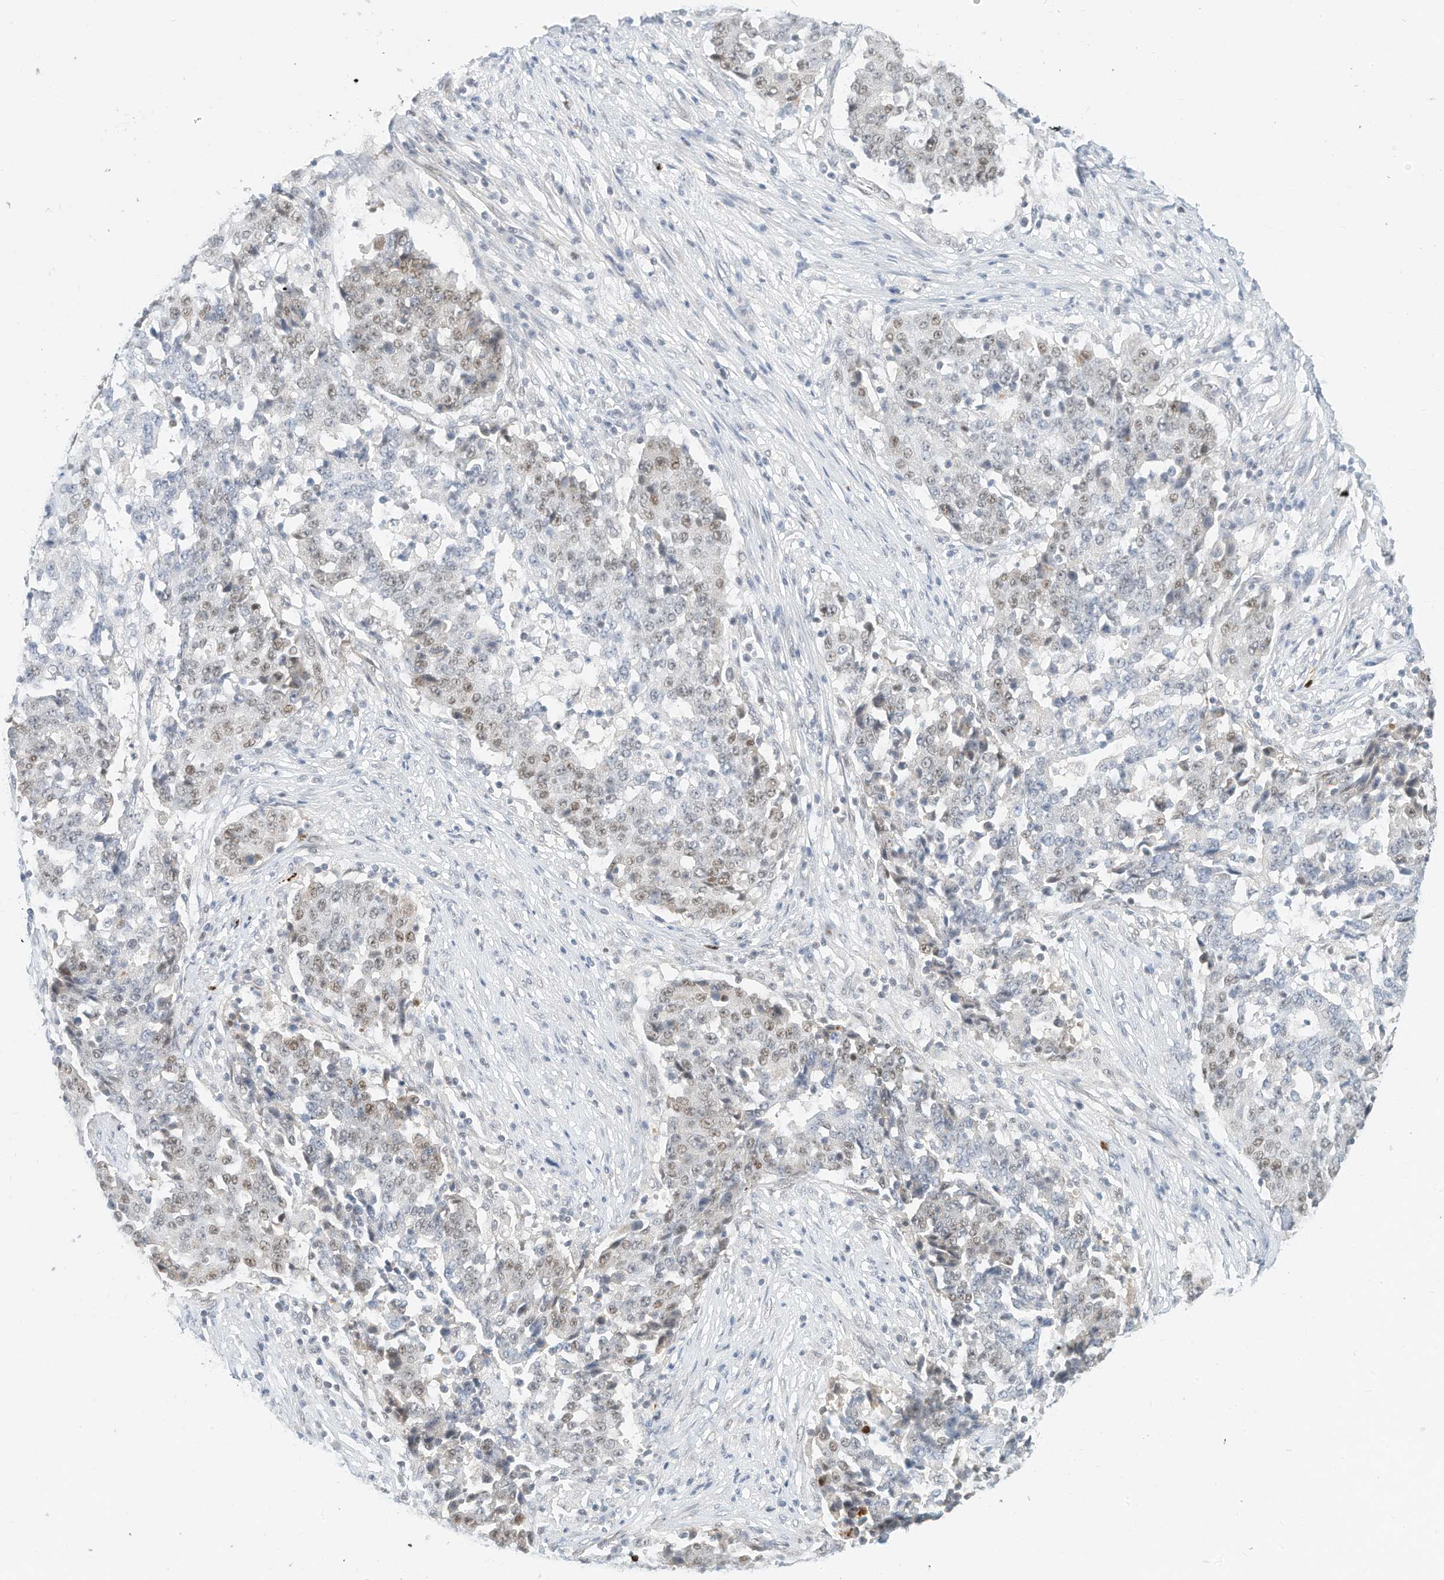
{"staining": {"intensity": "weak", "quantity": "<25%", "location": "nuclear"}, "tissue": "stomach cancer", "cell_type": "Tumor cells", "image_type": "cancer", "snomed": [{"axis": "morphology", "description": "Adenocarcinoma, NOS"}, {"axis": "topography", "description": "Stomach"}], "caption": "Tumor cells show no significant protein staining in adenocarcinoma (stomach).", "gene": "OGT", "patient": {"sex": "male", "age": 59}}